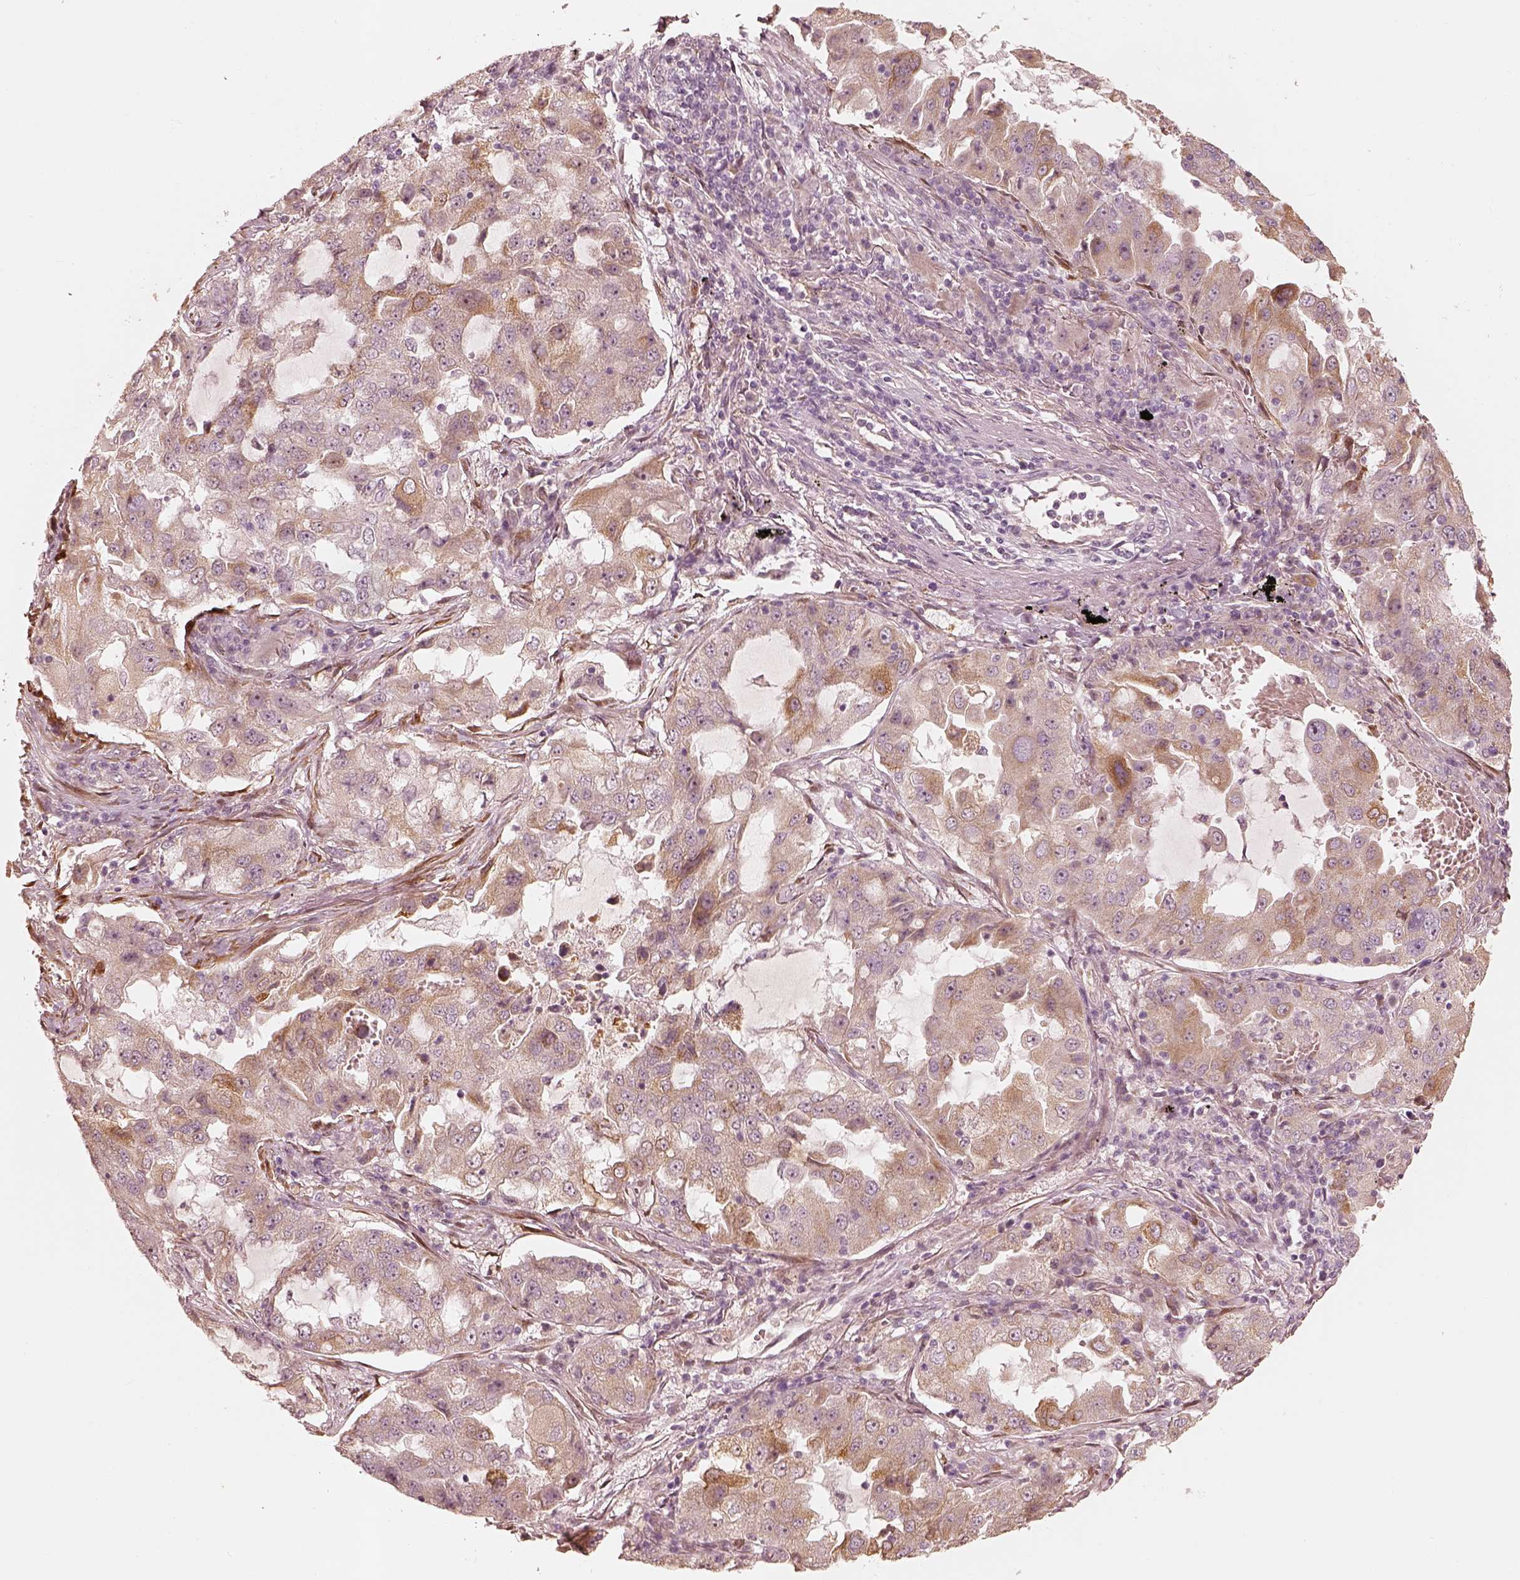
{"staining": {"intensity": "moderate", "quantity": ">75%", "location": "cytoplasmic/membranous"}, "tissue": "lung cancer", "cell_type": "Tumor cells", "image_type": "cancer", "snomed": [{"axis": "morphology", "description": "Adenocarcinoma, NOS"}, {"axis": "topography", "description": "Lung"}], "caption": "Moderate cytoplasmic/membranous staining is present in approximately >75% of tumor cells in lung adenocarcinoma.", "gene": "WLS", "patient": {"sex": "female", "age": 61}}